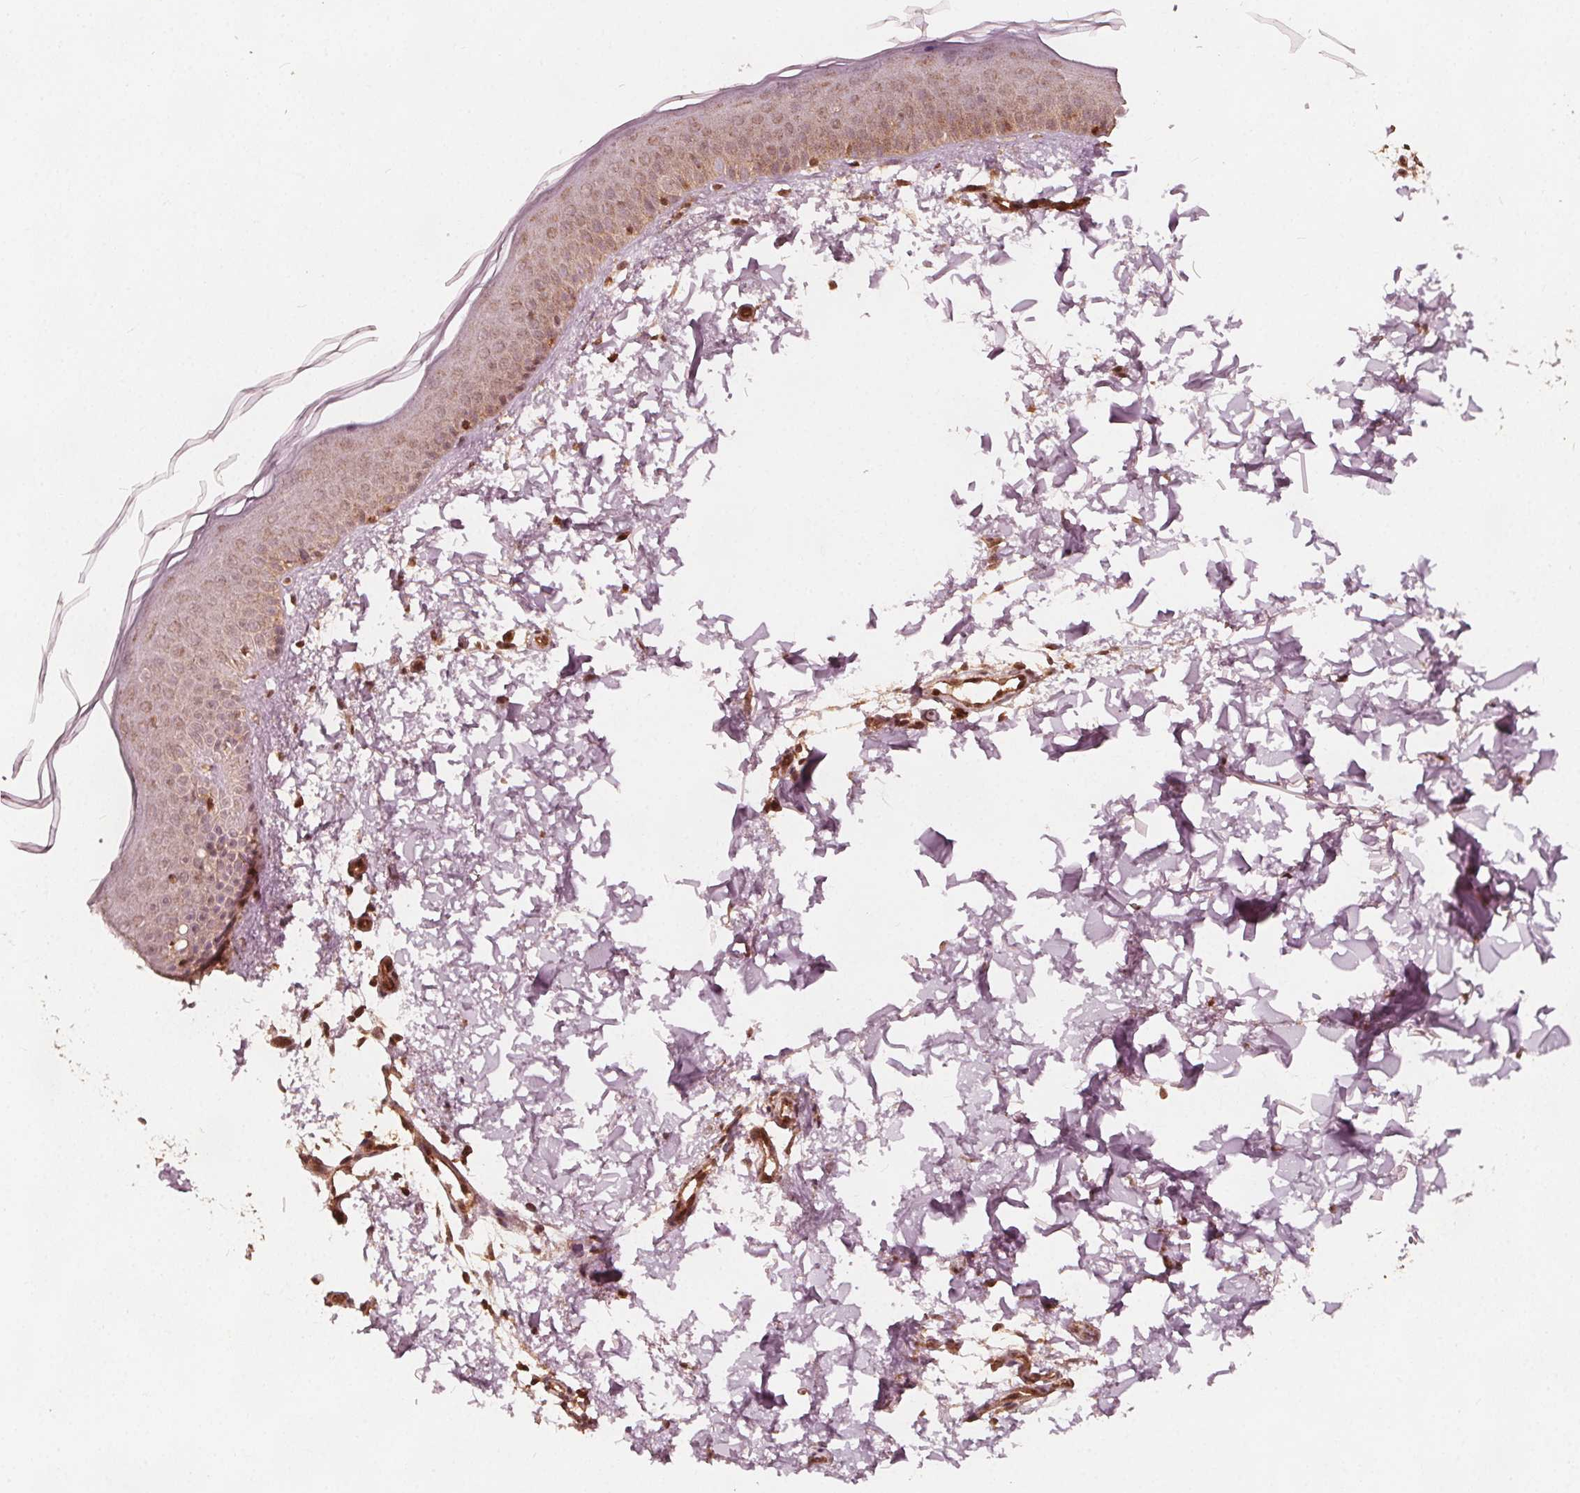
{"staining": {"intensity": "strong", "quantity": ">75%", "location": "cytoplasmic/membranous,nuclear"}, "tissue": "skin", "cell_type": "Fibroblasts", "image_type": "normal", "snomed": [{"axis": "morphology", "description": "Normal tissue, NOS"}, {"axis": "topography", "description": "Skin"}], "caption": "Protein analysis of benign skin reveals strong cytoplasmic/membranous,nuclear positivity in about >75% of fibroblasts.", "gene": "AIP", "patient": {"sex": "female", "age": 62}}